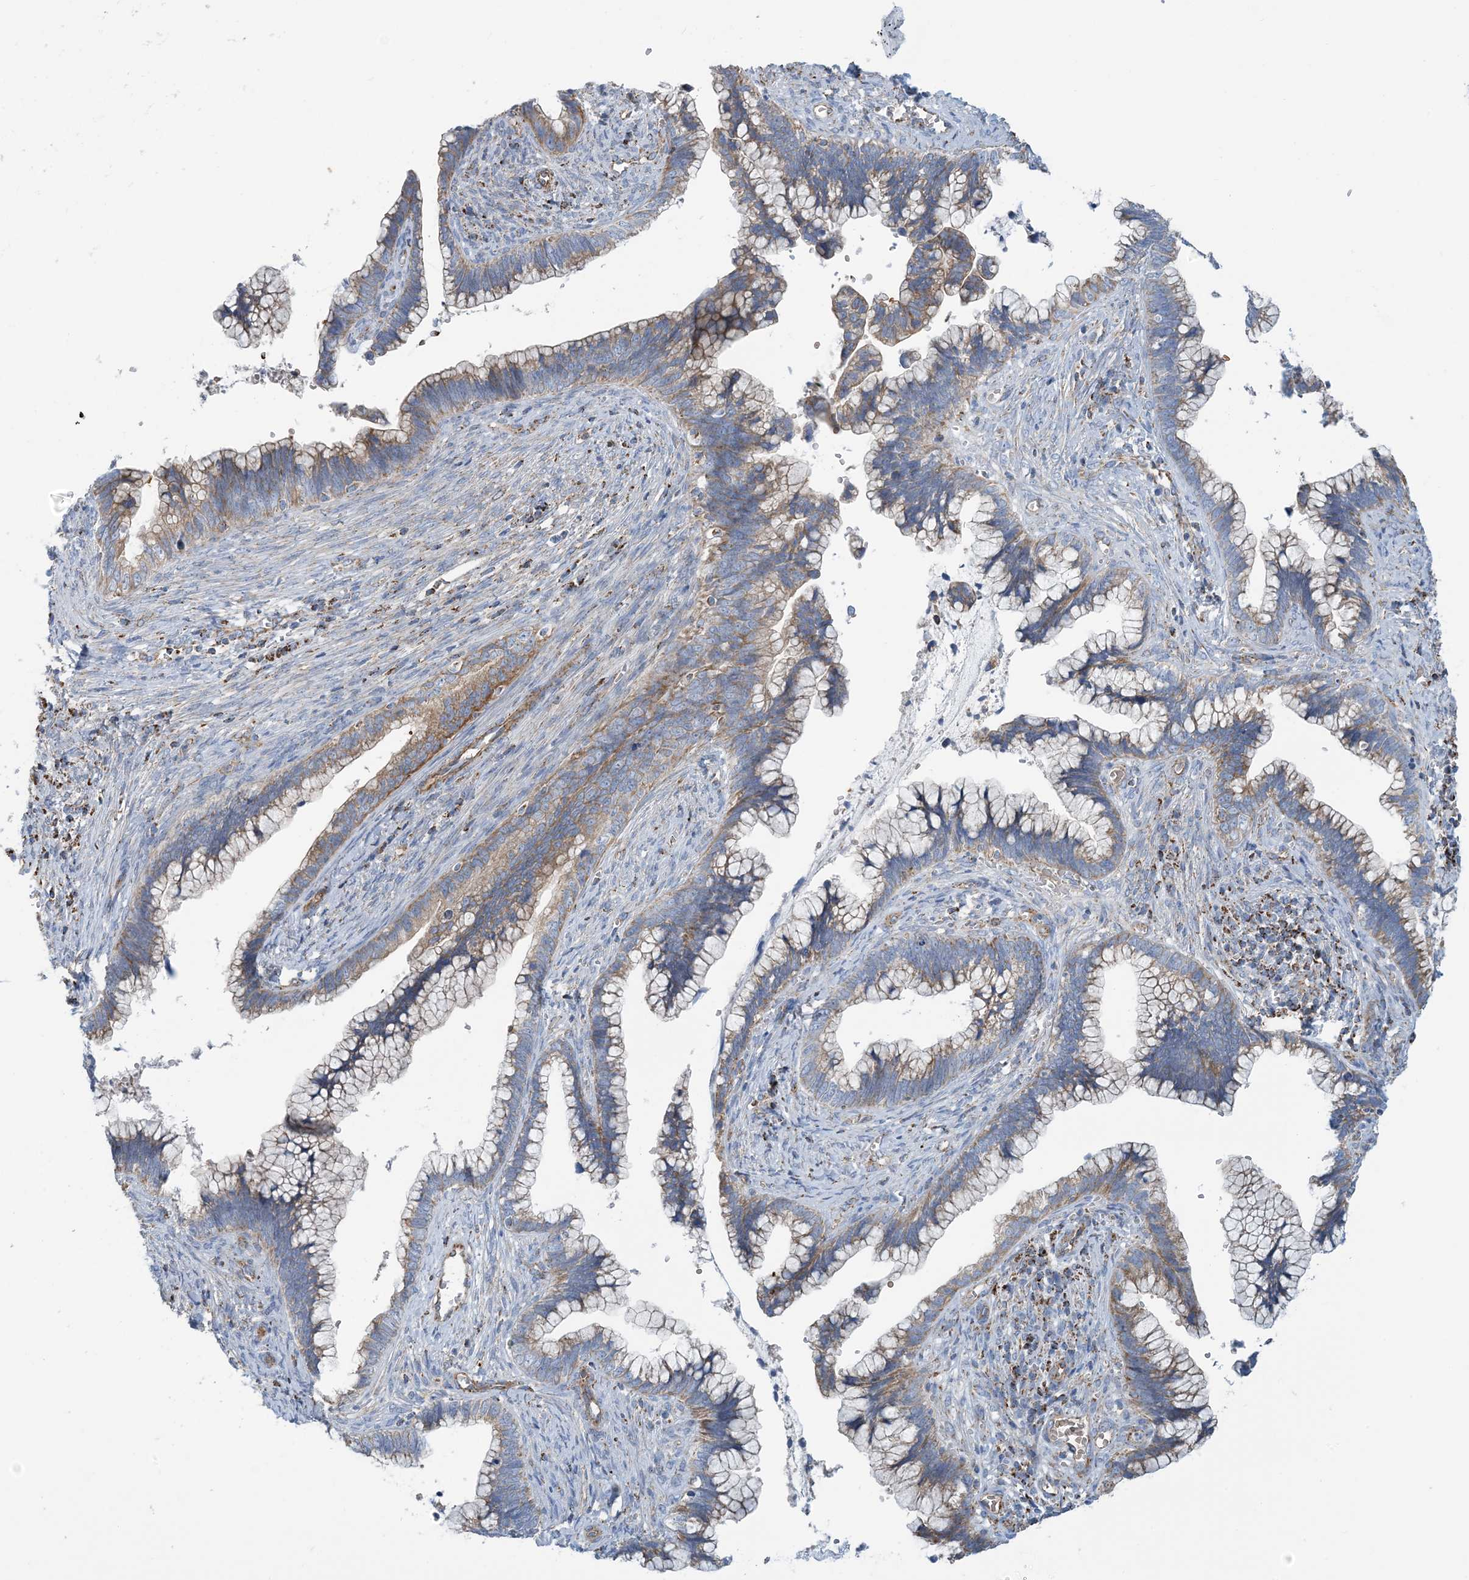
{"staining": {"intensity": "moderate", "quantity": ">75%", "location": "cytoplasmic/membranous"}, "tissue": "cervical cancer", "cell_type": "Tumor cells", "image_type": "cancer", "snomed": [{"axis": "morphology", "description": "Adenocarcinoma, NOS"}, {"axis": "topography", "description": "Cervix"}], "caption": "Cervical cancer stained with DAB (3,3'-diaminobenzidine) immunohistochemistry shows medium levels of moderate cytoplasmic/membranous expression in about >75% of tumor cells.", "gene": "PHOSPHO2", "patient": {"sex": "female", "age": 44}}